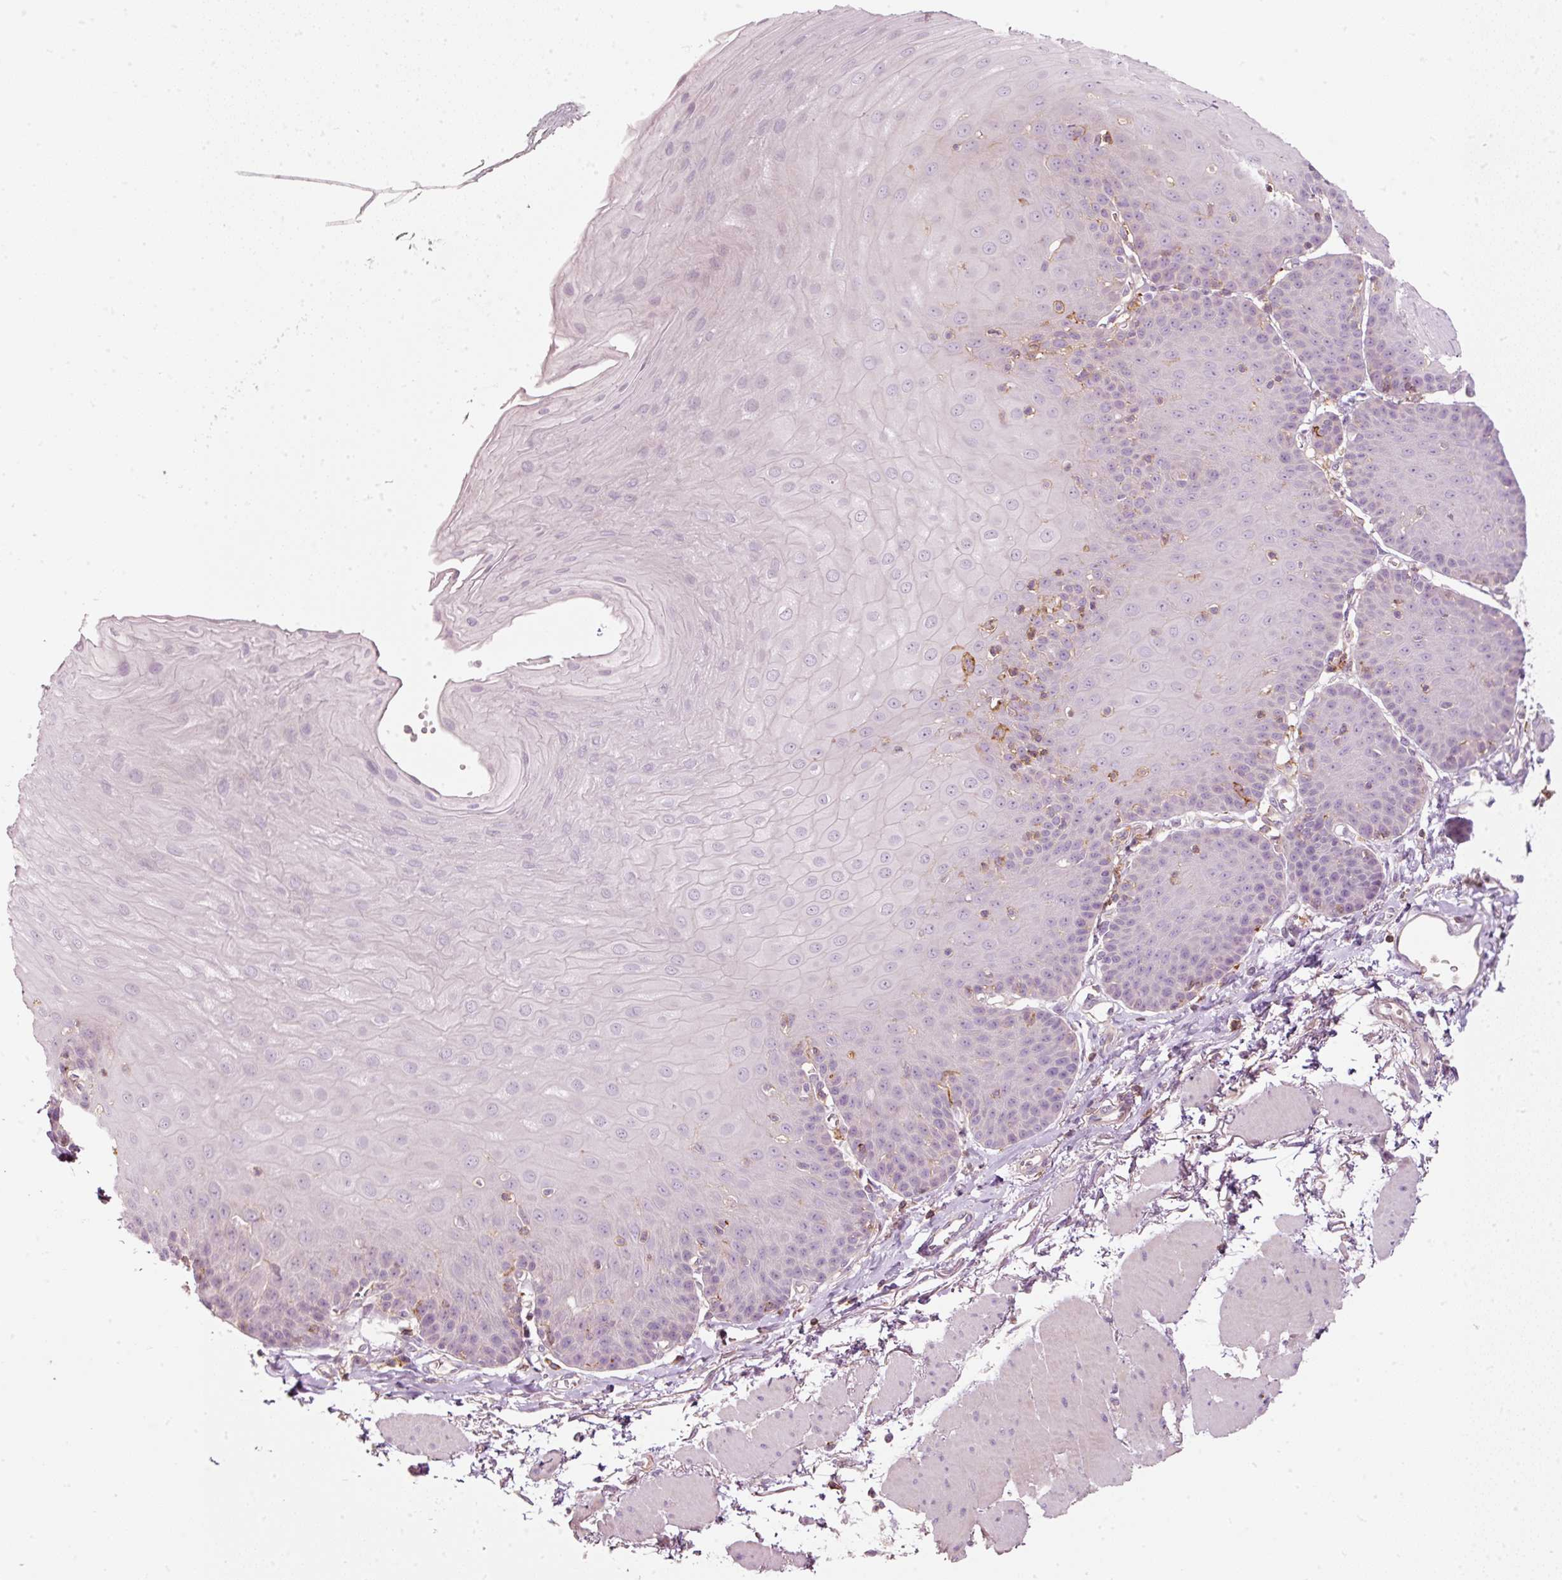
{"staining": {"intensity": "negative", "quantity": "none", "location": "none"}, "tissue": "esophagus", "cell_type": "Squamous epithelial cells", "image_type": "normal", "snomed": [{"axis": "morphology", "description": "Normal tissue, NOS"}, {"axis": "topography", "description": "Esophagus"}], "caption": "Immunohistochemistry of normal human esophagus displays no positivity in squamous epithelial cells.", "gene": "SIPA1", "patient": {"sex": "female", "age": 81}}